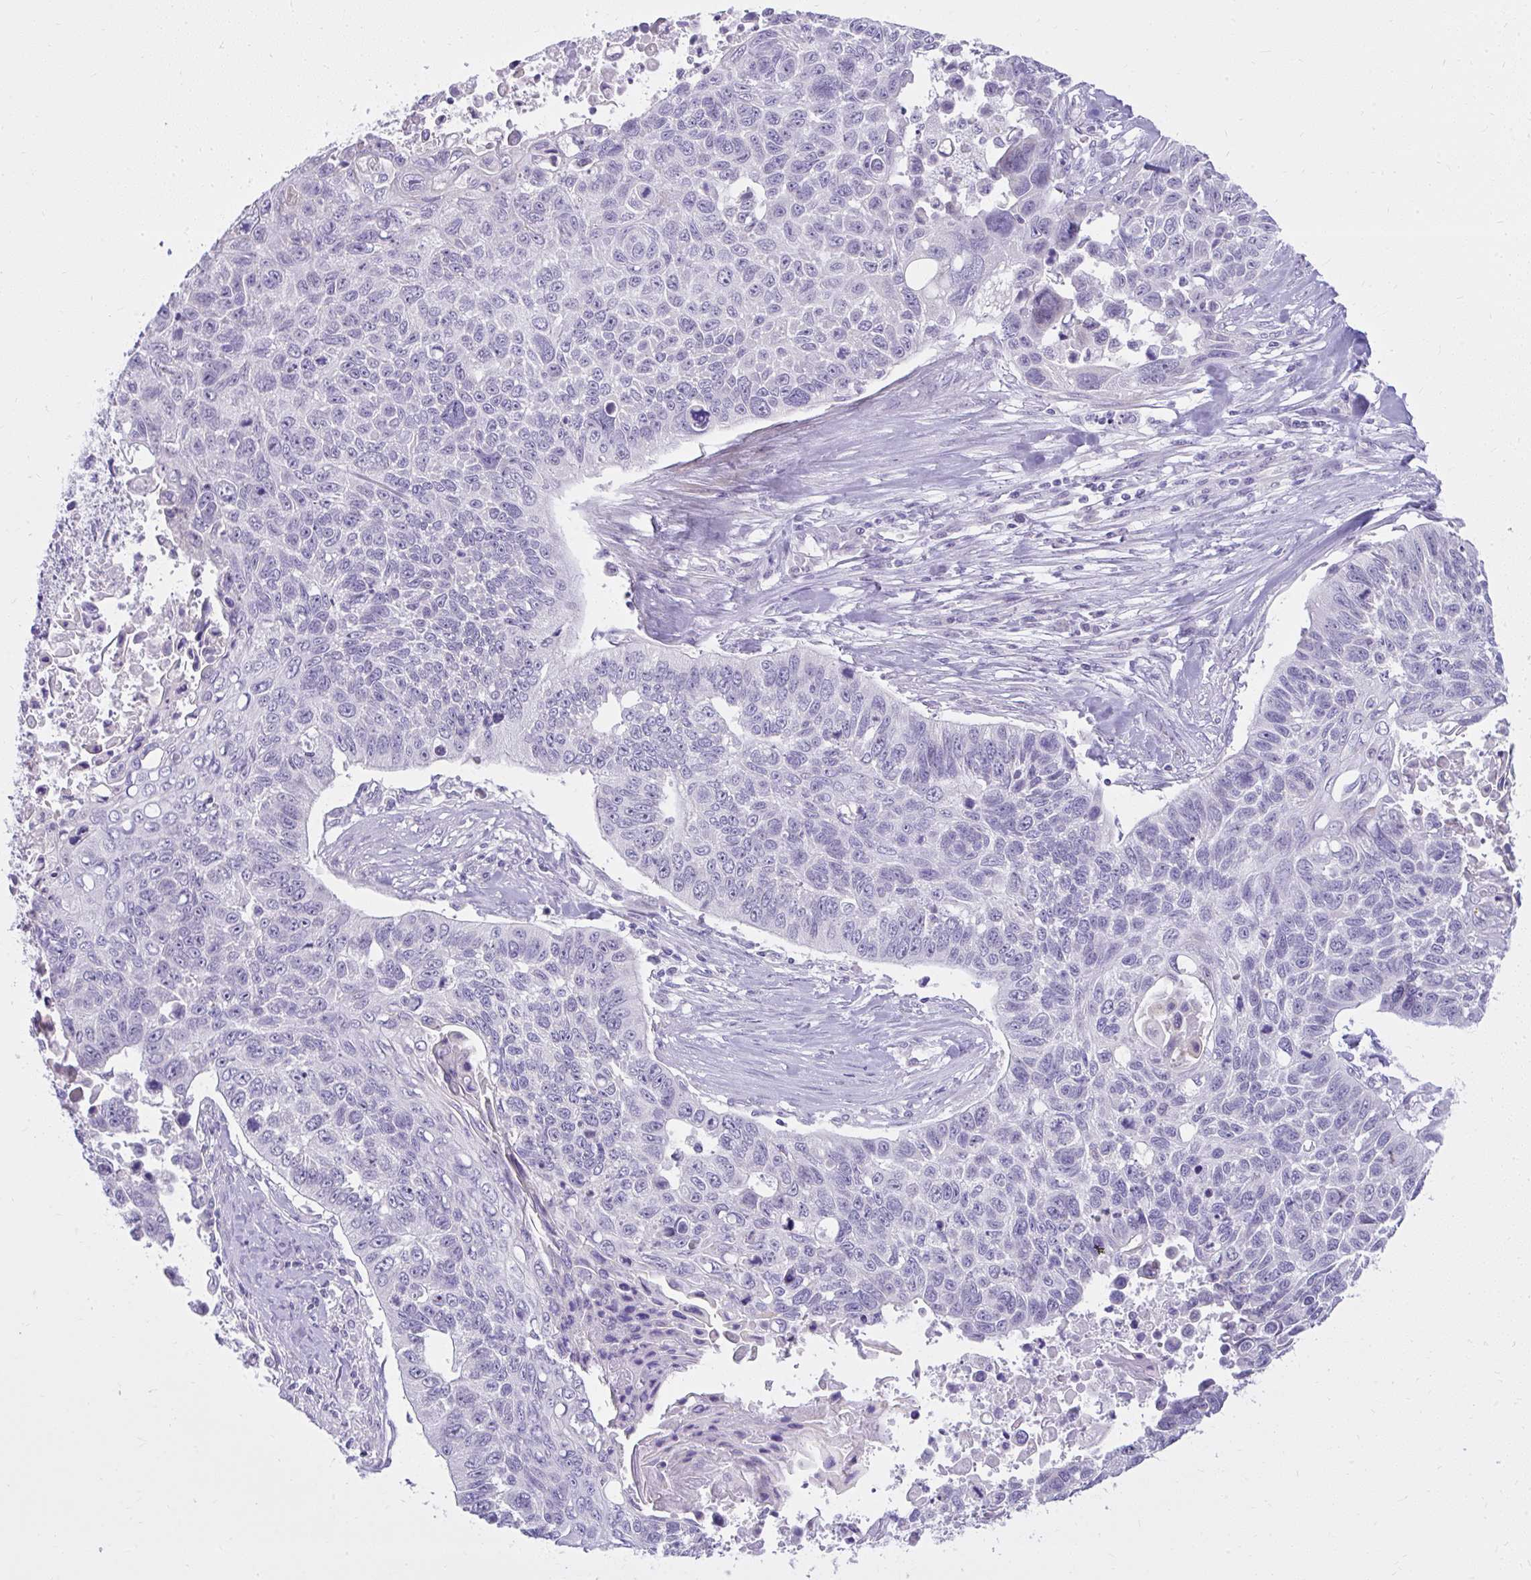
{"staining": {"intensity": "negative", "quantity": "none", "location": "none"}, "tissue": "lung cancer", "cell_type": "Tumor cells", "image_type": "cancer", "snomed": [{"axis": "morphology", "description": "Squamous cell carcinoma, NOS"}, {"axis": "topography", "description": "Lung"}], "caption": "Squamous cell carcinoma (lung) was stained to show a protein in brown. There is no significant positivity in tumor cells.", "gene": "PRAP1", "patient": {"sex": "male", "age": 62}}